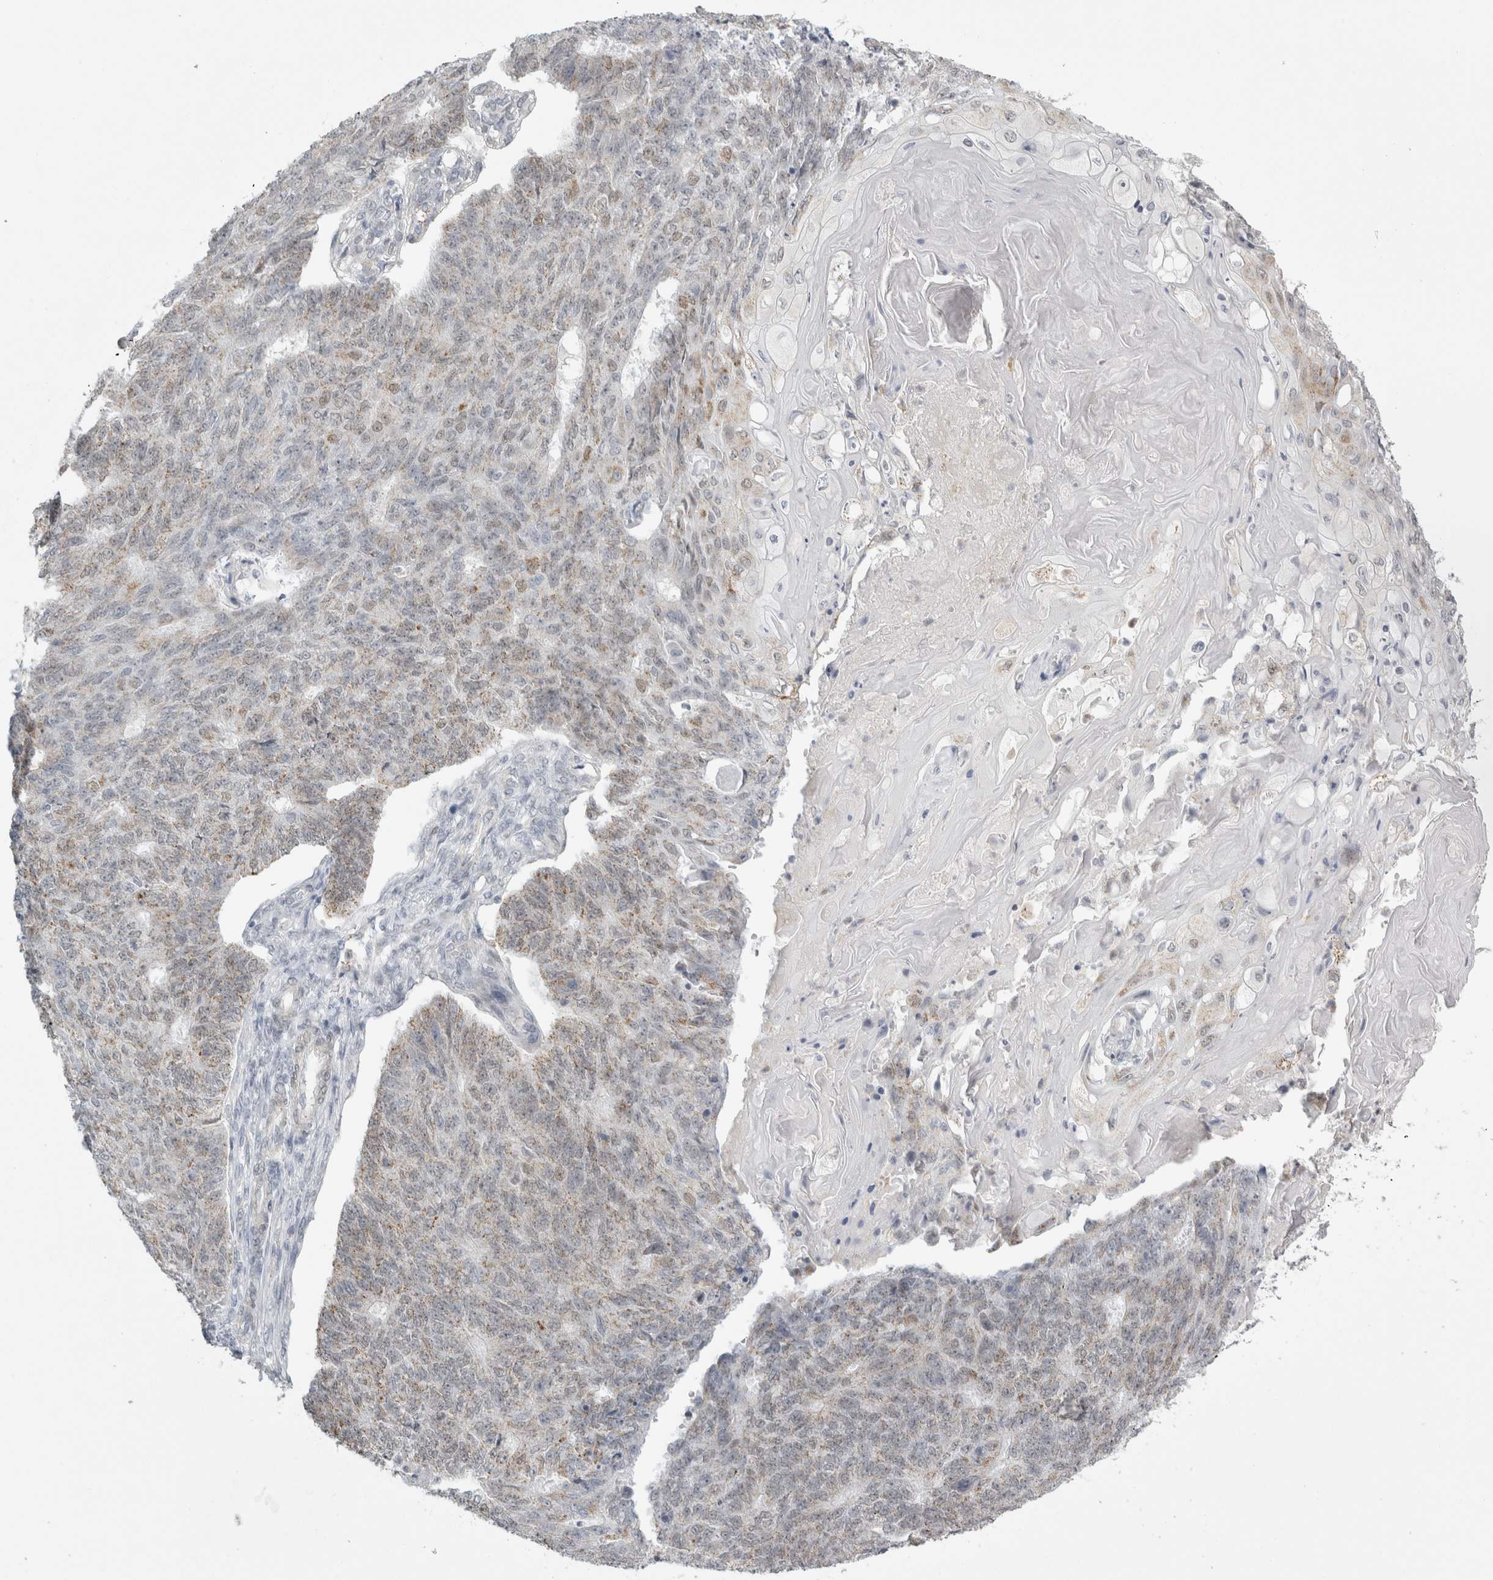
{"staining": {"intensity": "weak", "quantity": "25%-75%", "location": "cytoplasmic/membranous"}, "tissue": "endometrial cancer", "cell_type": "Tumor cells", "image_type": "cancer", "snomed": [{"axis": "morphology", "description": "Adenocarcinoma, NOS"}, {"axis": "topography", "description": "Endometrium"}], "caption": "A low amount of weak cytoplasmic/membranous expression is identified in approximately 25%-75% of tumor cells in endometrial cancer (adenocarcinoma) tissue.", "gene": "PLIN1", "patient": {"sex": "female", "age": 32}}